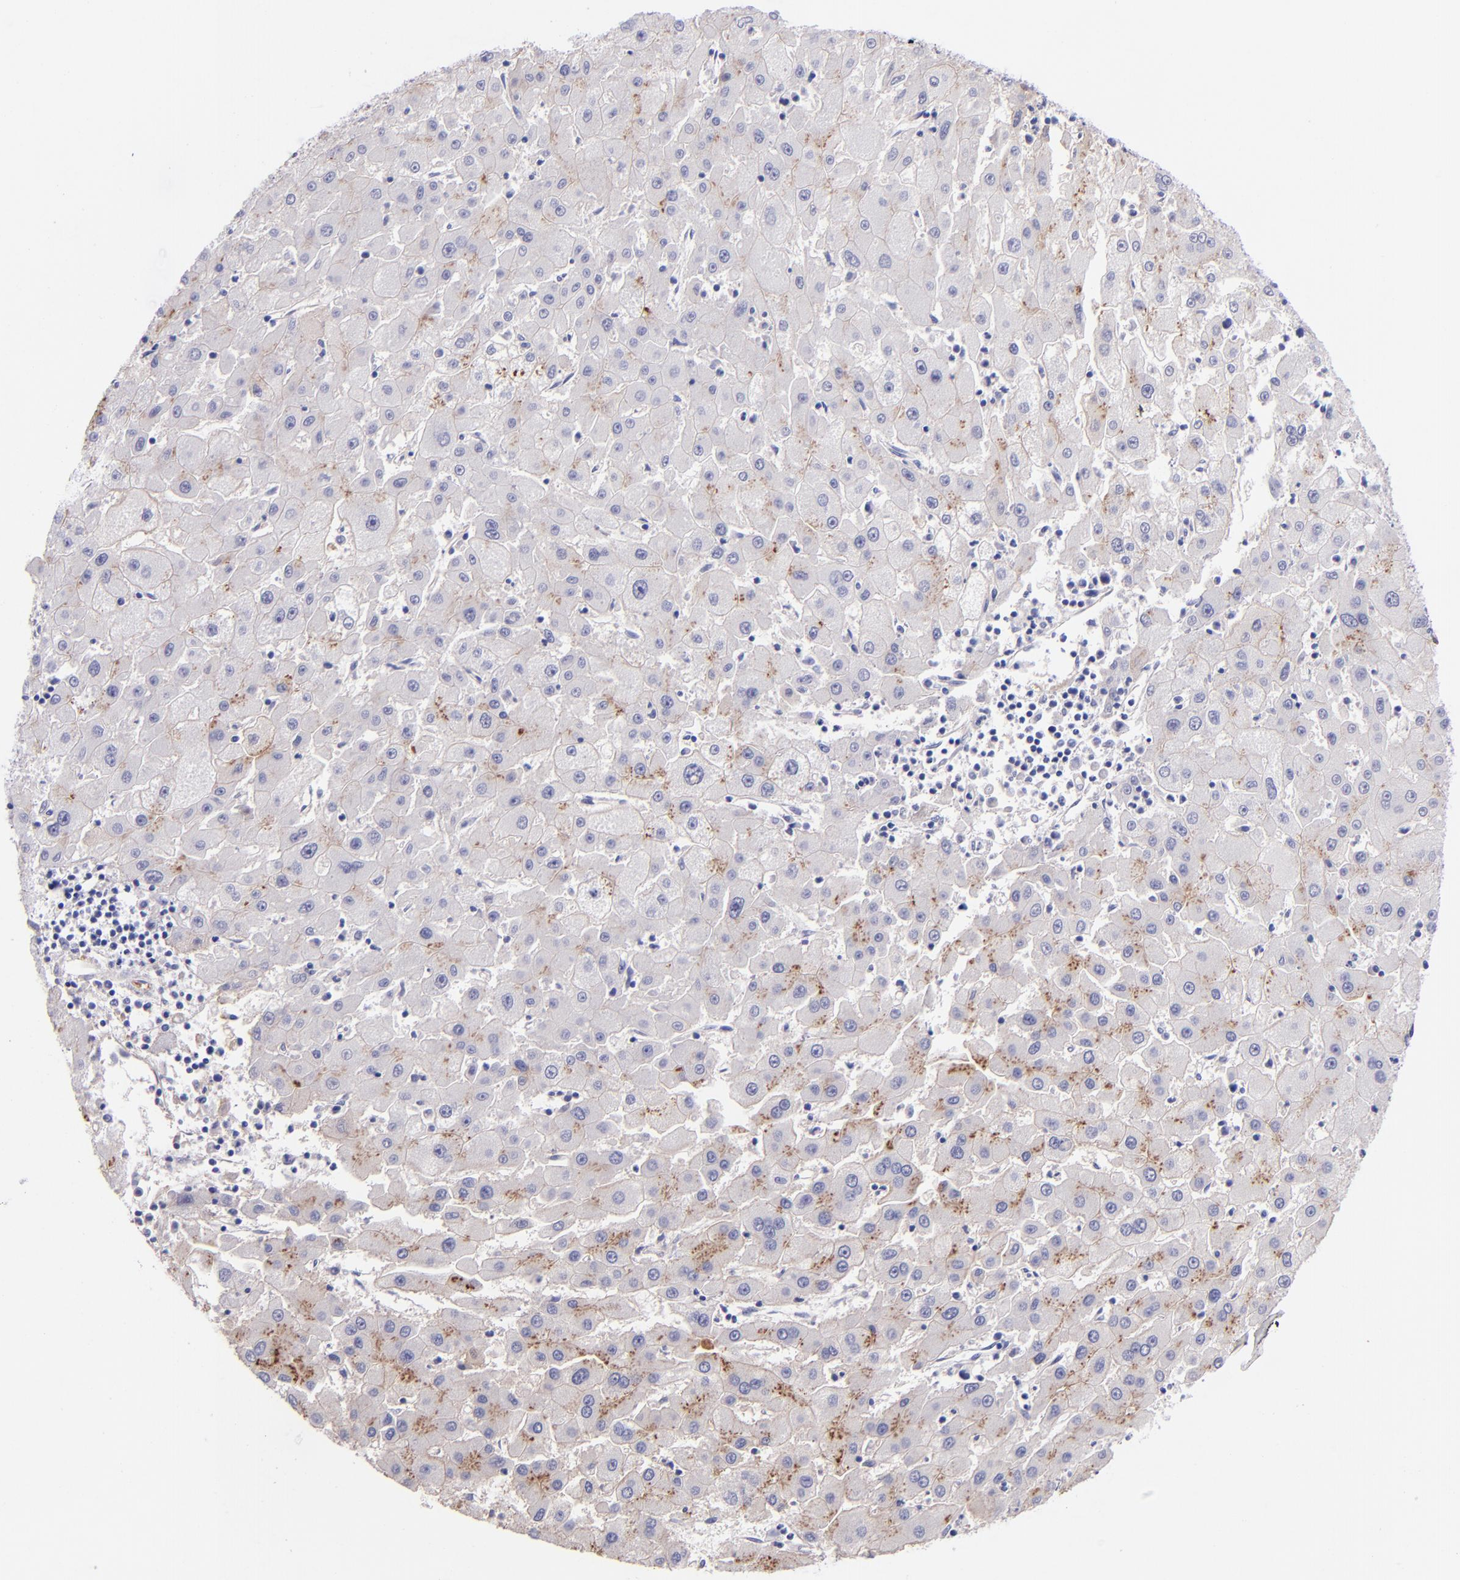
{"staining": {"intensity": "moderate", "quantity": "<25%", "location": "cytoplasmic/membranous"}, "tissue": "liver cancer", "cell_type": "Tumor cells", "image_type": "cancer", "snomed": [{"axis": "morphology", "description": "Carcinoma, Hepatocellular, NOS"}, {"axis": "topography", "description": "Liver"}], "caption": "This is an image of immunohistochemistry staining of liver hepatocellular carcinoma, which shows moderate positivity in the cytoplasmic/membranous of tumor cells.", "gene": "KNG1", "patient": {"sex": "male", "age": 72}}